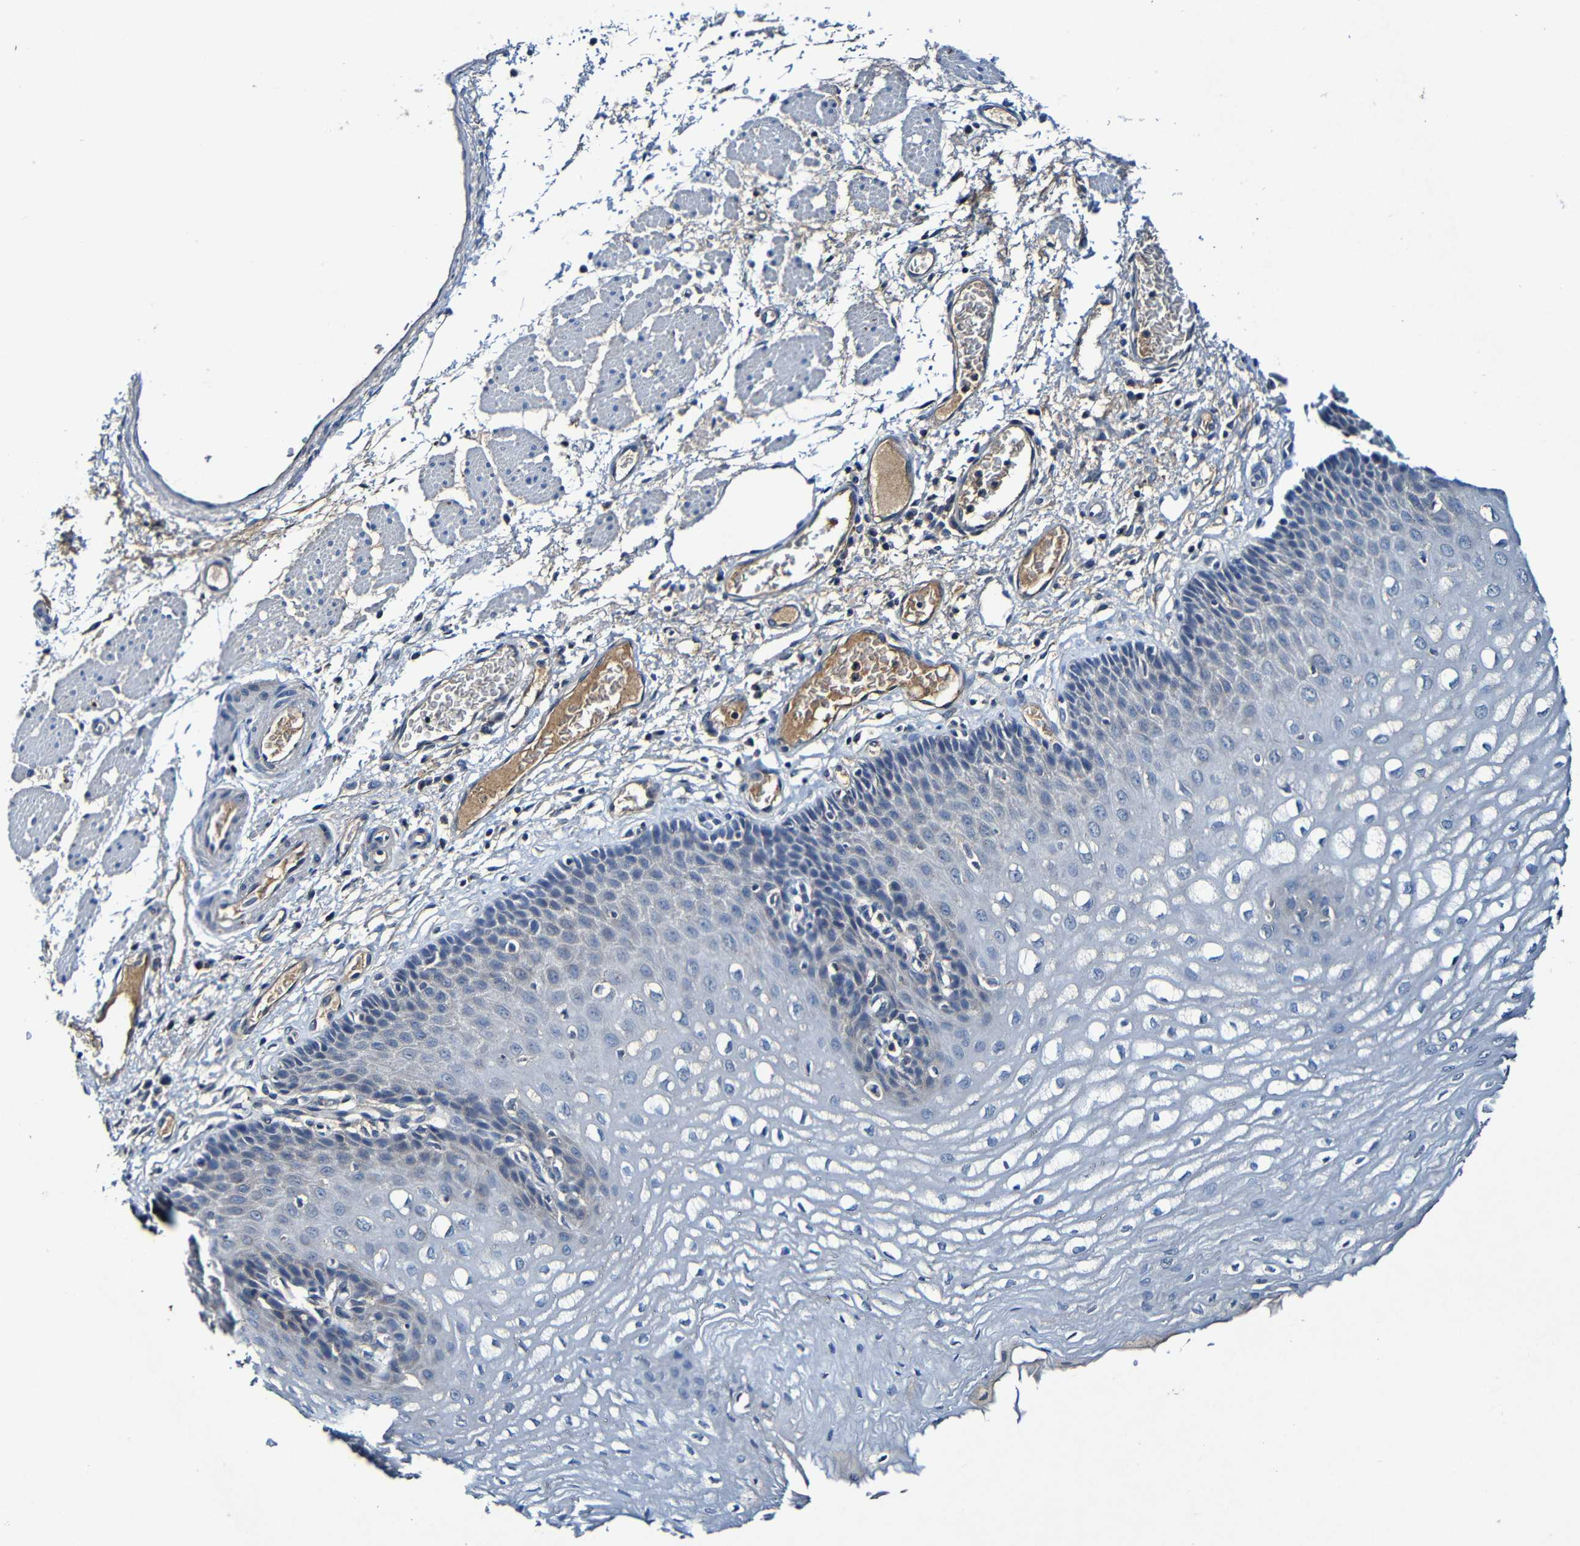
{"staining": {"intensity": "negative", "quantity": "none", "location": "none"}, "tissue": "esophagus", "cell_type": "Squamous epithelial cells", "image_type": "normal", "snomed": [{"axis": "morphology", "description": "Normal tissue, NOS"}, {"axis": "topography", "description": "Esophagus"}], "caption": "DAB immunohistochemical staining of benign esophagus reveals no significant staining in squamous epithelial cells.", "gene": "LRRC70", "patient": {"sex": "male", "age": 54}}